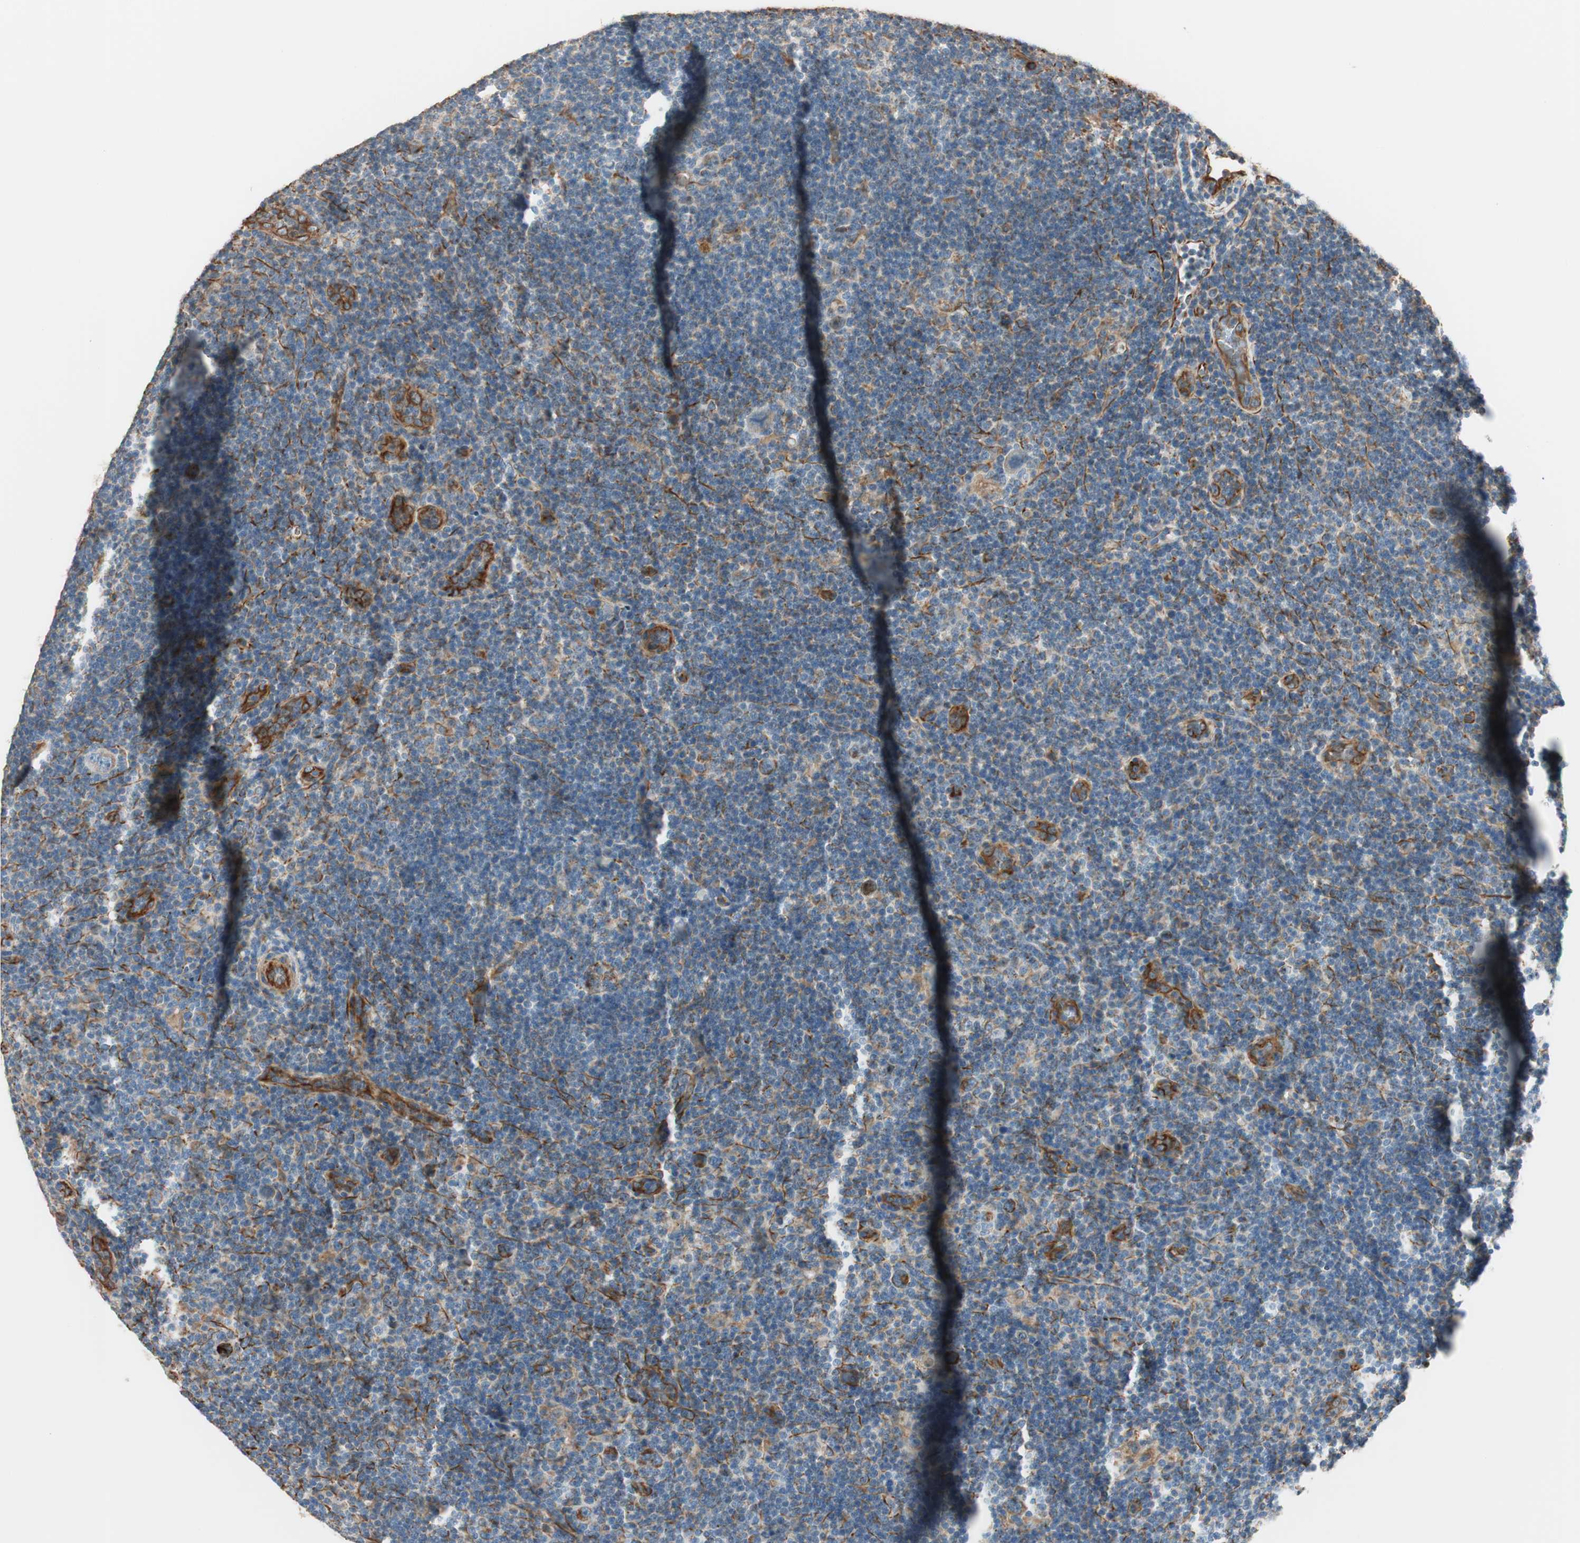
{"staining": {"intensity": "weak", "quantity": ">75%", "location": "cytoplasmic/membranous"}, "tissue": "lymphoma", "cell_type": "Tumor cells", "image_type": "cancer", "snomed": [{"axis": "morphology", "description": "Hodgkin's disease, NOS"}, {"axis": "topography", "description": "Lymph node"}], "caption": "This histopathology image demonstrates immunohistochemistry (IHC) staining of lymphoma, with low weak cytoplasmic/membranous expression in approximately >75% of tumor cells.", "gene": "SRCIN1", "patient": {"sex": "female", "age": 57}}